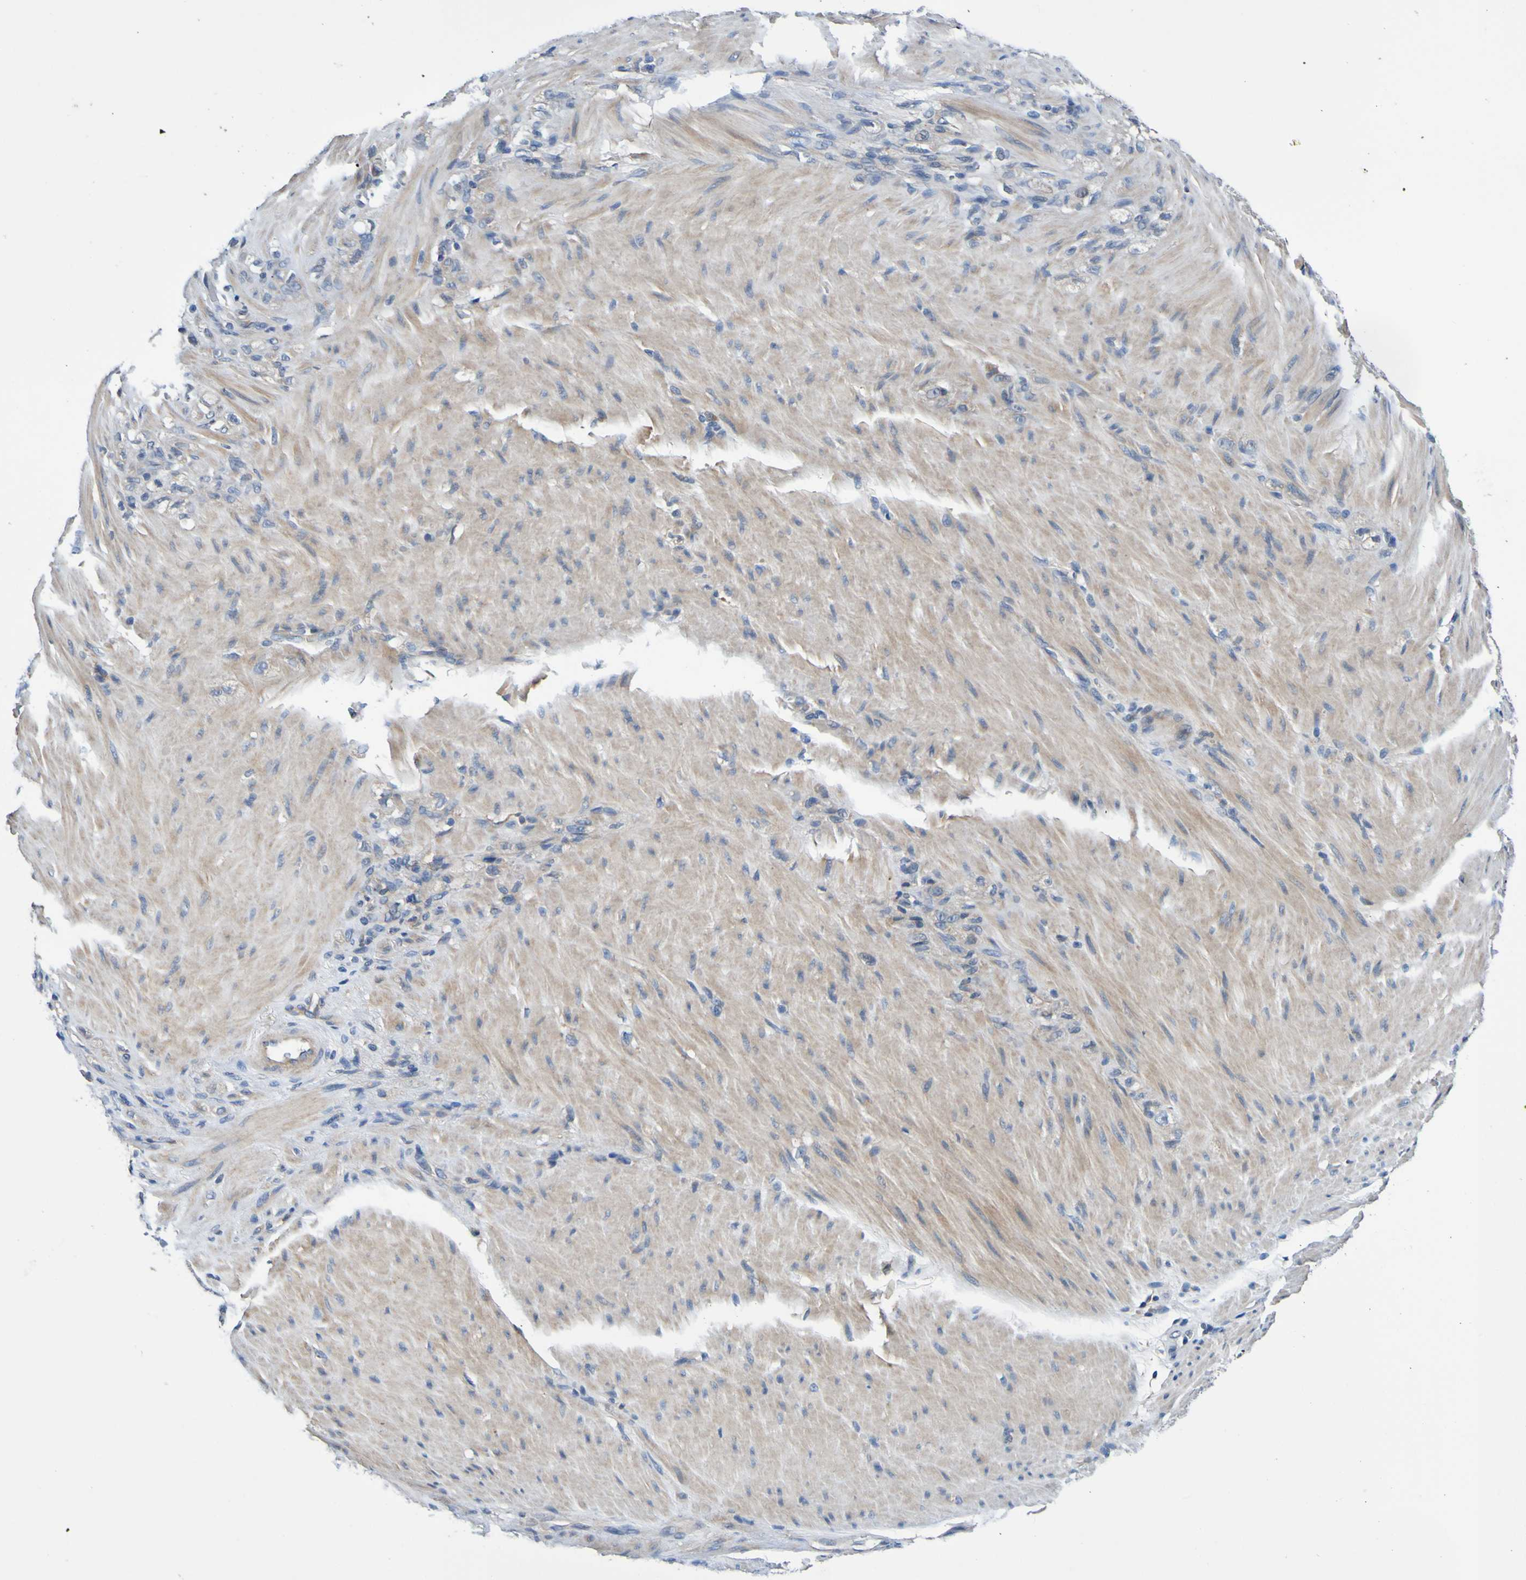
{"staining": {"intensity": "weak", "quantity": ">75%", "location": "cytoplasmic/membranous"}, "tissue": "stomach cancer", "cell_type": "Tumor cells", "image_type": "cancer", "snomed": [{"axis": "morphology", "description": "Adenocarcinoma, NOS"}, {"axis": "topography", "description": "Stomach"}], "caption": "There is low levels of weak cytoplasmic/membranous staining in tumor cells of stomach cancer, as demonstrated by immunohistochemical staining (brown color).", "gene": "METAP2", "patient": {"sex": "male", "age": 82}}